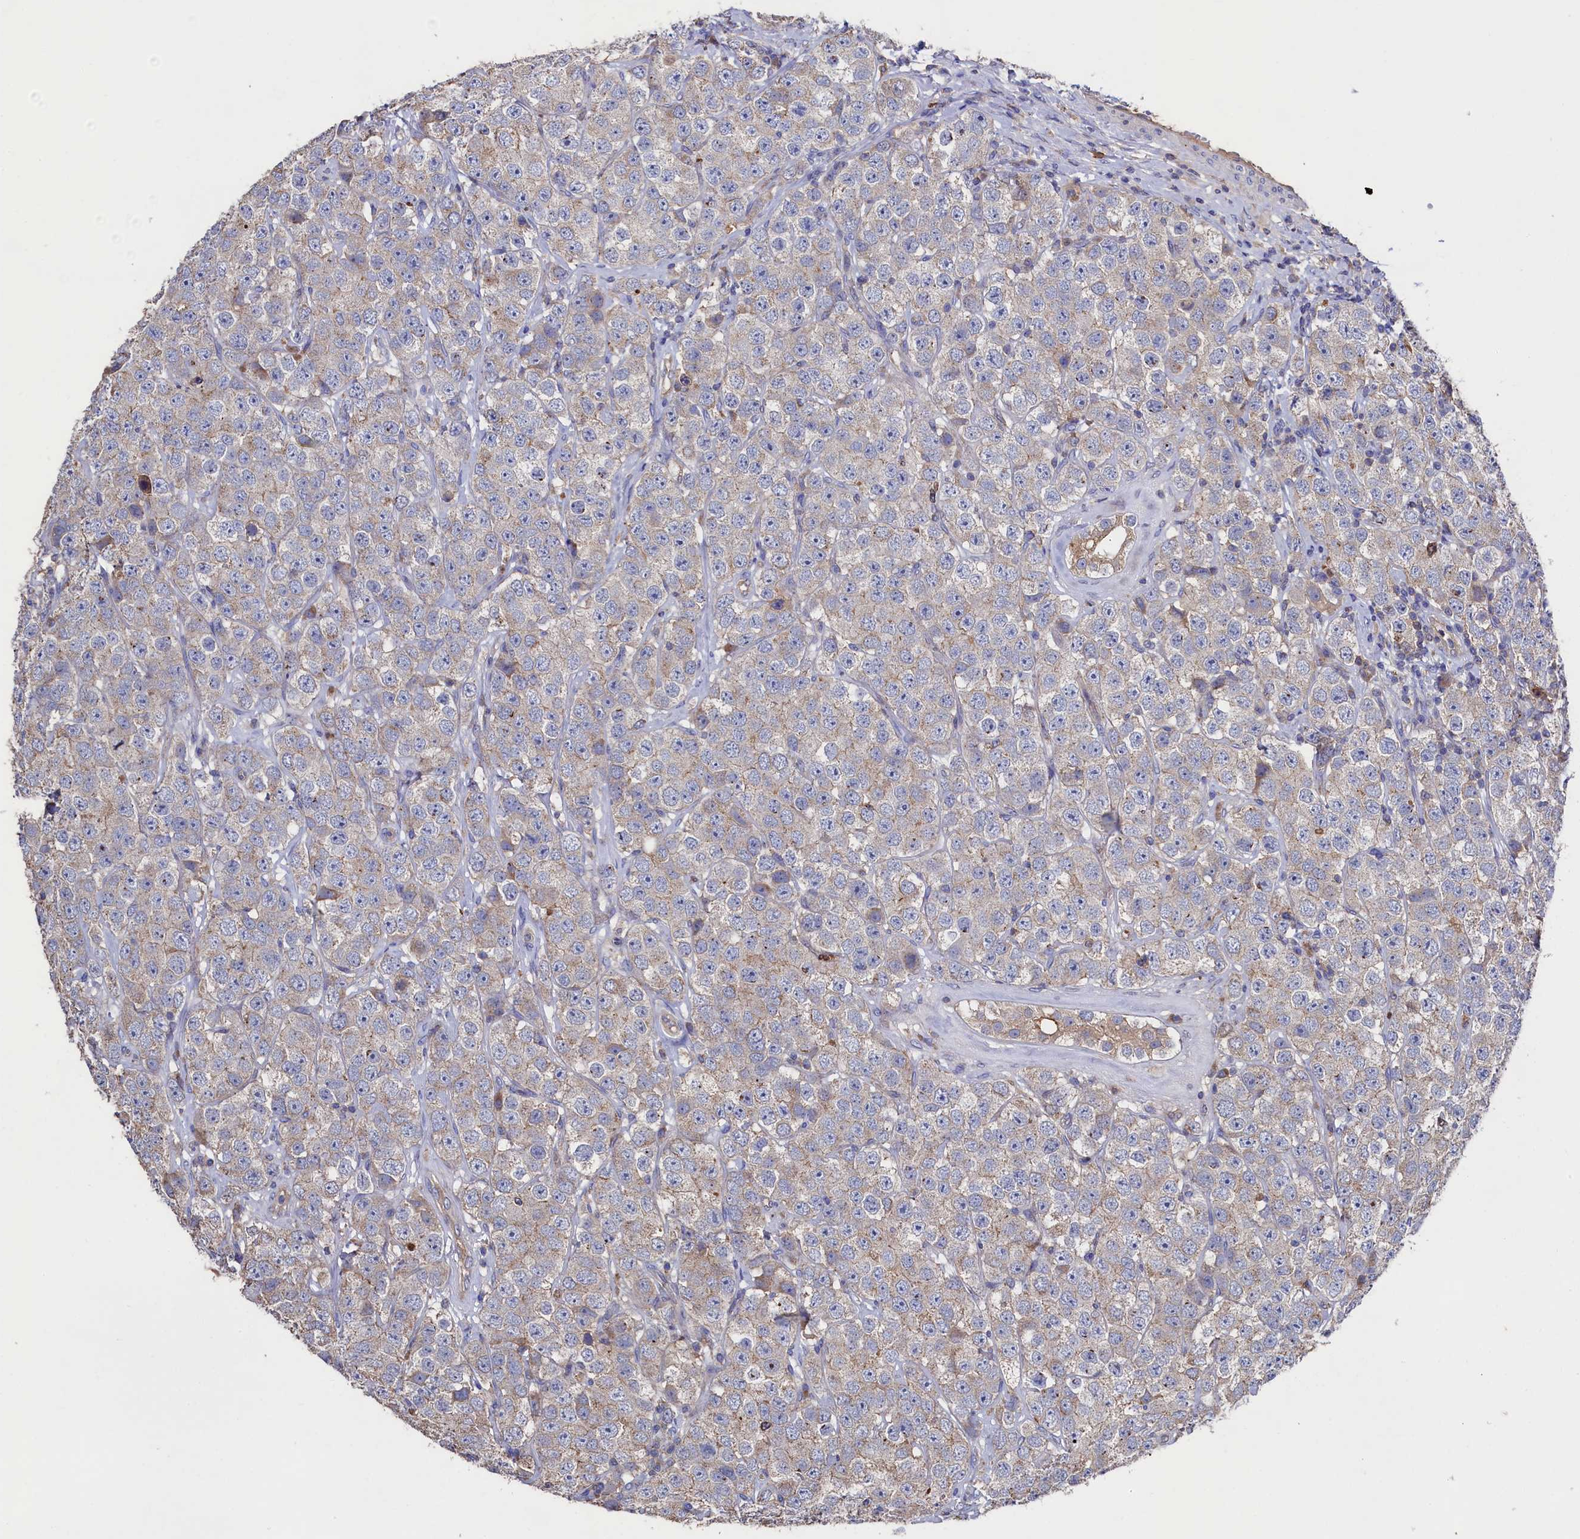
{"staining": {"intensity": "weak", "quantity": ">75%", "location": "cytoplasmic/membranous"}, "tissue": "testis cancer", "cell_type": "Tumor cells", "image_type": "cancer", "snomed": [{"axis": "morphology", "description": "Seminoma, NOS"}, {"axis": "topography", "description": "Testis"}], "caption": "Immunohistochemical staining of human testis cancer (seminoma) demonstrates weak cytoplasmic/membranous protein staining in about >75% of tumor cells.", "gene": "TK2", "patient": {"sex": "male", "age": 28}}